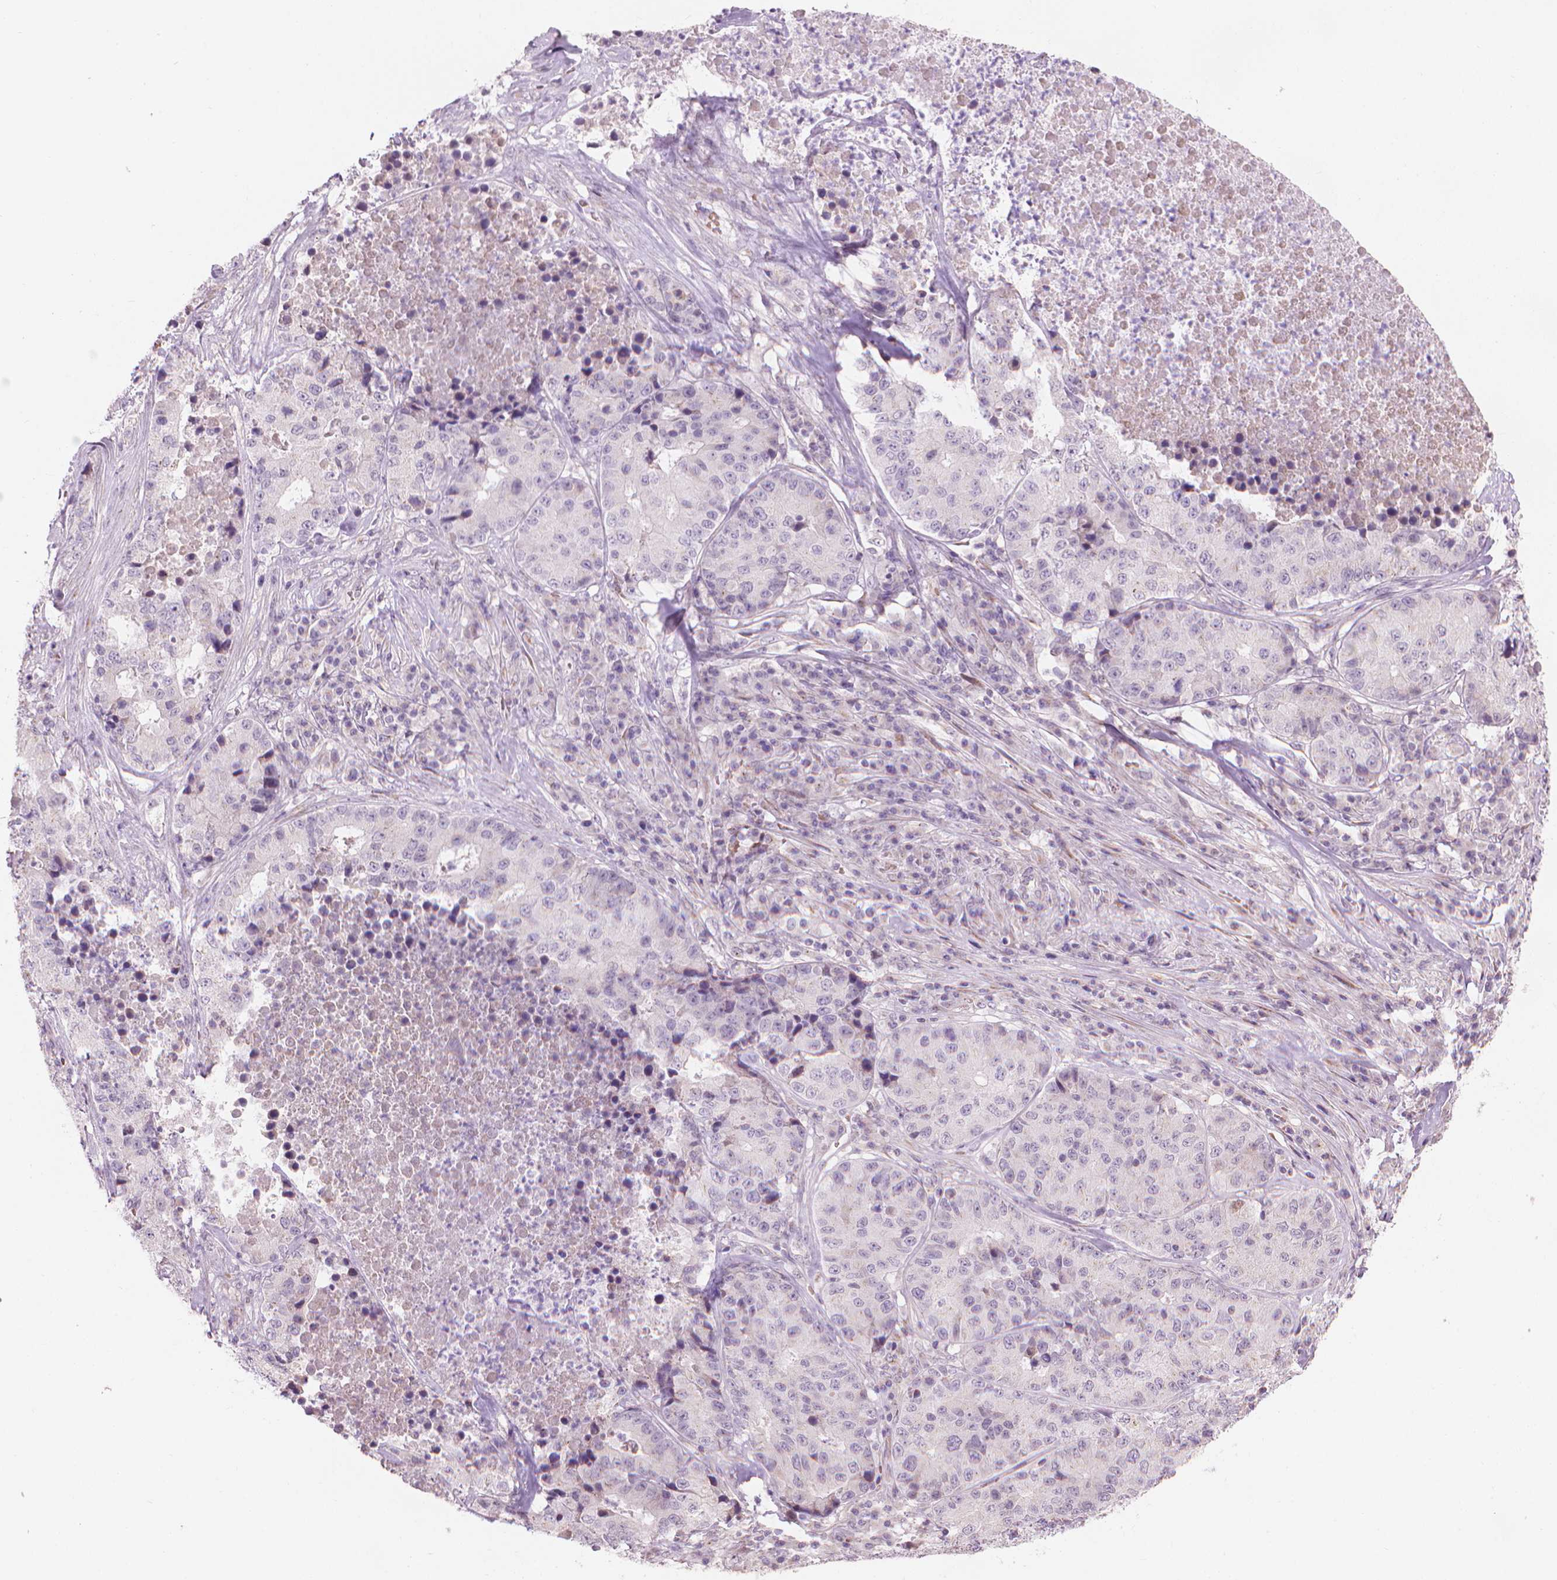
{"staining": {"intensity": "moderate", "quantity": "25%-75%", "location": "nuclear"}, "tissue": "stomach cancer", "cell_type": "Tumor cells", "image_type": "cancer", "snomed": [{"axis": "morphology", "description": "Adenocarcinoma, NOS"}, {"axis": "topography", "description": "Stomach"}], "caption": "A medium amount of moderate nuclear positivity is seen in about 25%-75% of tumor cells in adenocarcinoma (stomach) tissue.", "gene": "IFFO1", "patient": {"sex": "male", "age": 71}}